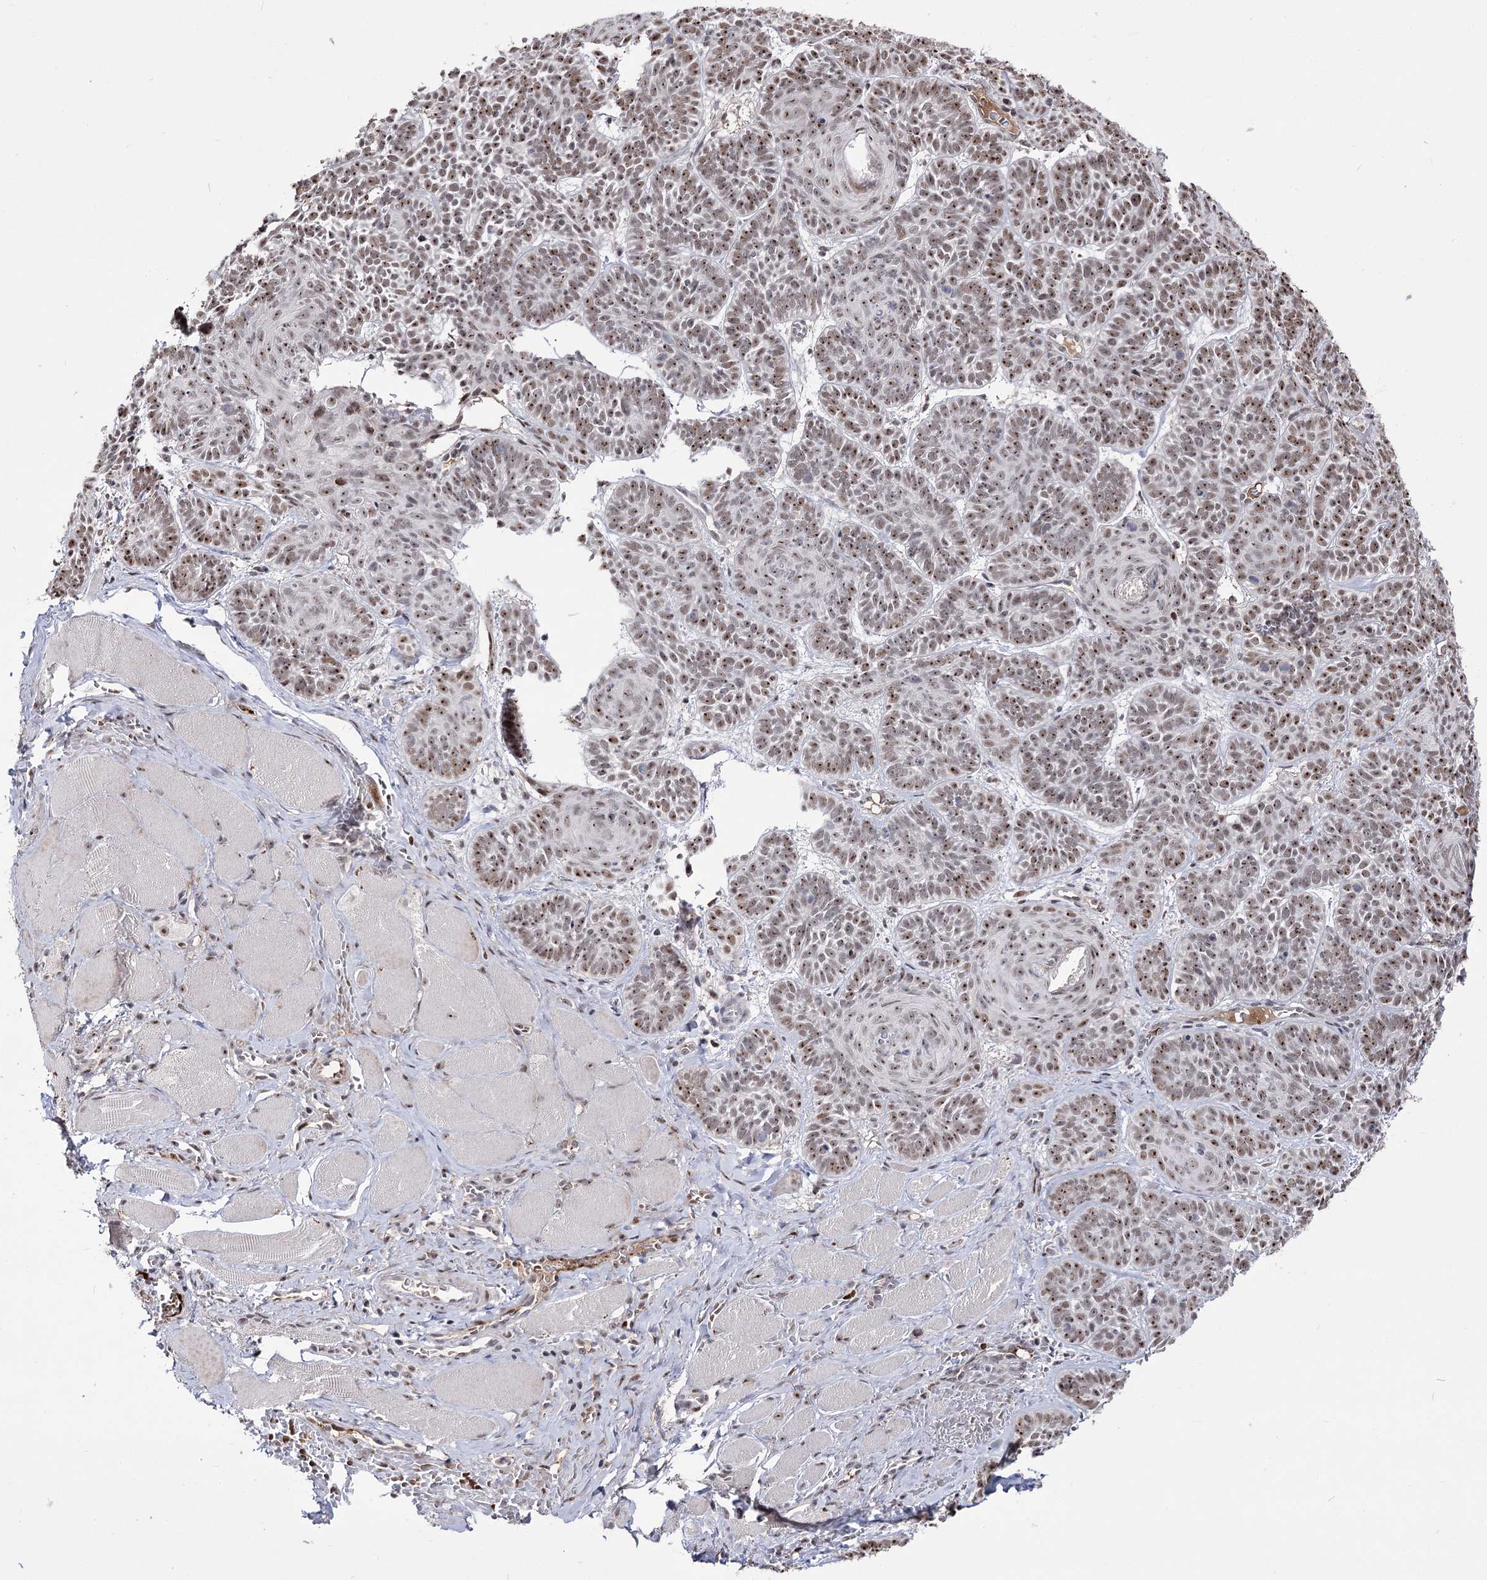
{"staining": {"intensity": "moderate", "quantity": ">75%", "location": "nuclear"}, "tissue": "skin cancer", "cell_type": "Tumor cells", "image_type": "cancer", "snomed": [{"axis": "morphology", "description": "Basal cell carcinoma"}, {"axis": "topography", "description": "Skin"}], "caption": "Skin cancer stained for a protein demonstrates moderate nuclear positivity in tumor cells.", "gene": "STOX1", "patient": {"sex": "male", "age": 85}}